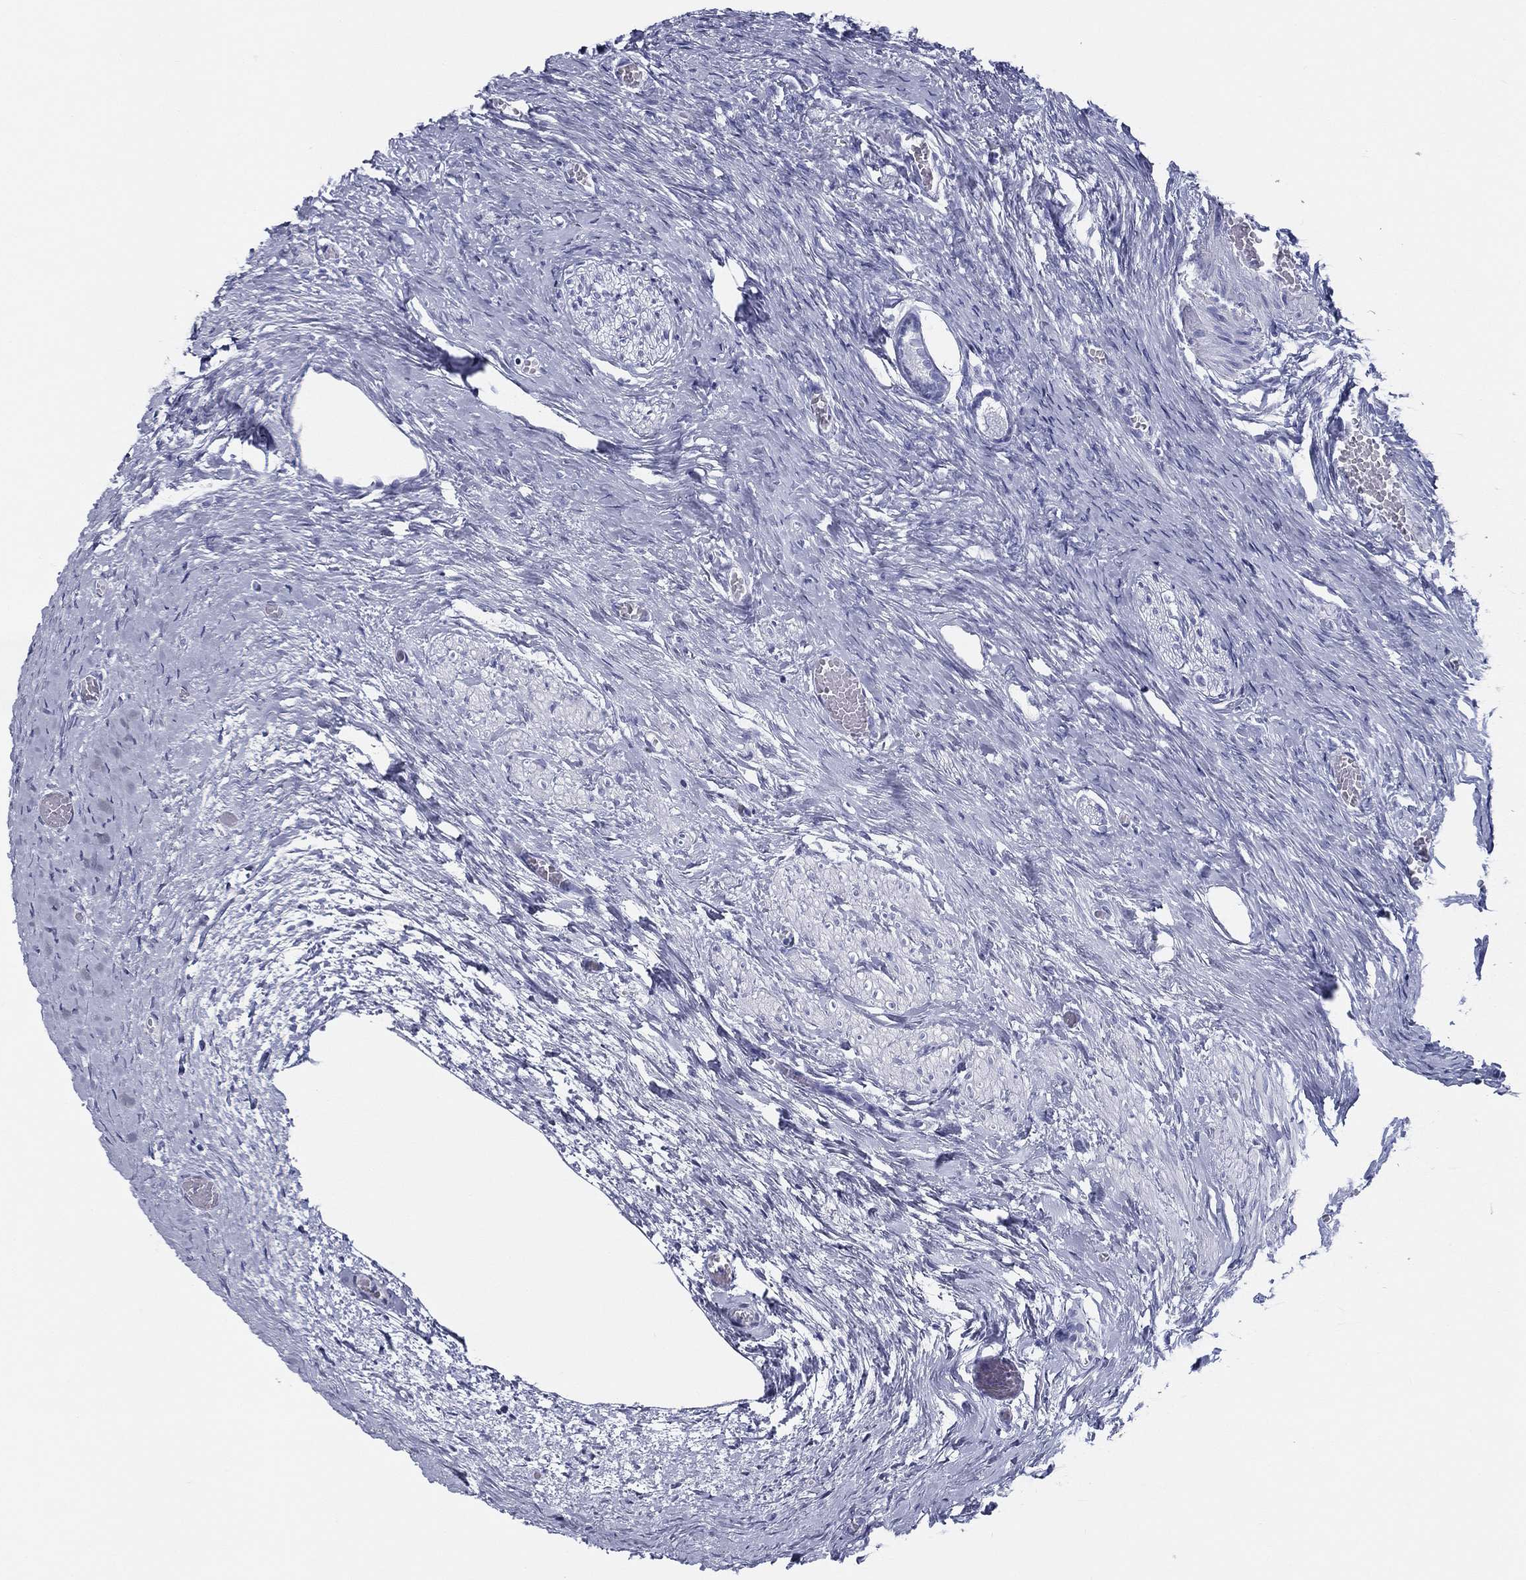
{"staining": {"intensity": "negative", "quantity": "none", "location": "none"}, "tissue": "ovary", "cell_type": "Follicle cells", "image_type": "normal", "snomed": [{"axis": "morphology", "description": "Normal tissue, NOS"}, {"axis": "topography", "description": "Ovary"}], "caption": "DAB (3,3'-diaminobenzidine) immunohistochemical staining of normal human ovary exhibits no significant positivity in follicle cells.", "gene": "RSPH4A", "patient": {"sex": "female", "age": 27}}